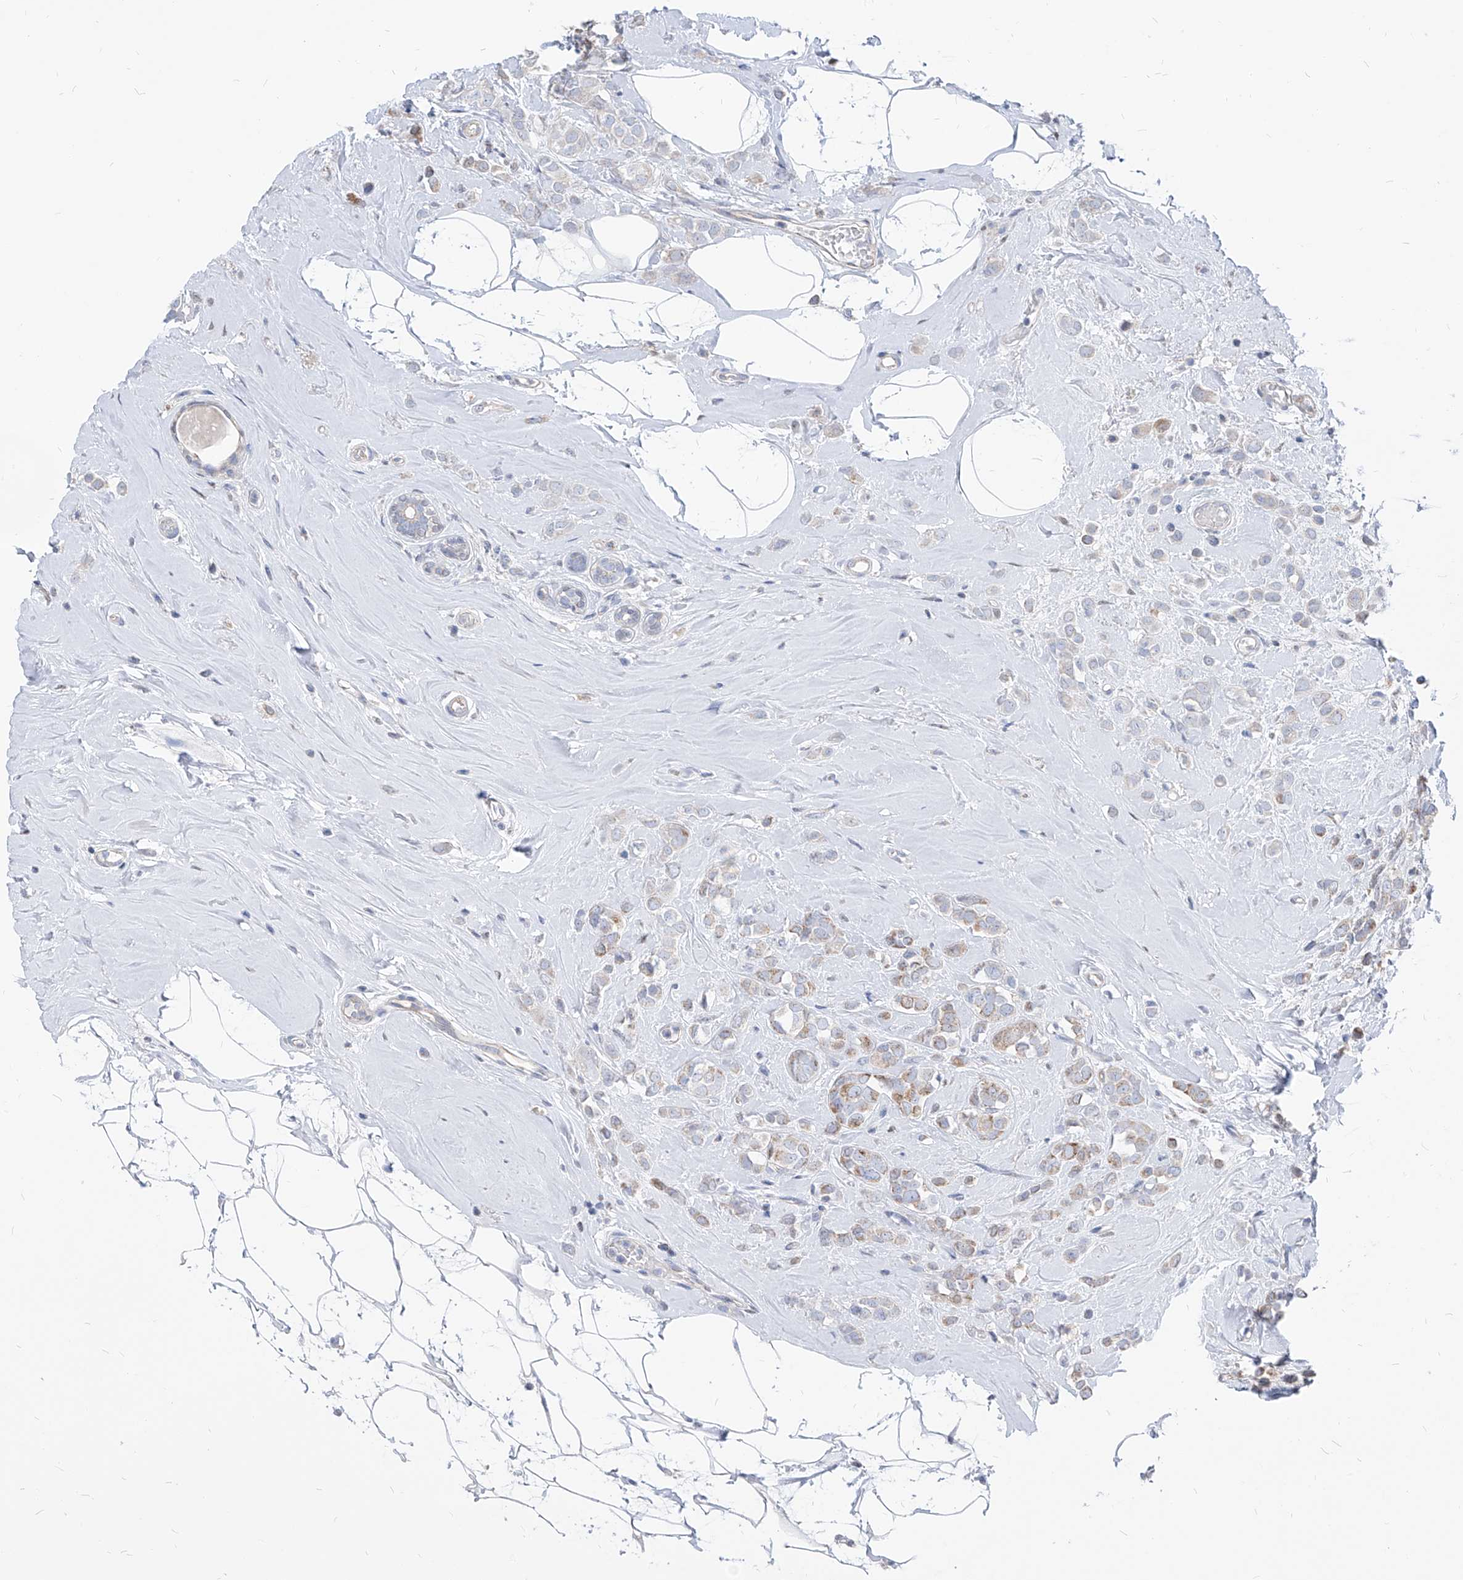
{"staining": {"intensity": "weak", "quantity": "25%-75%", "location": "cytoplasmic/membranous"}, "tissue": "breast cancer", "cell_type": "Tumor cells", "image_type": "cancer", "snomed": [{"axis": "morphology", "description": "Lobular carcinoma"}, {"axis": "topography", "description": "Breast"}], "caption": "A low amount of weak cytoplasmic/membranous expression is seen in approximately 25%-75% of tumor cells in breast lobular carcinoma tissue.", "gene": "AGPS", "patient": {"sex": "female", "age": 47}}